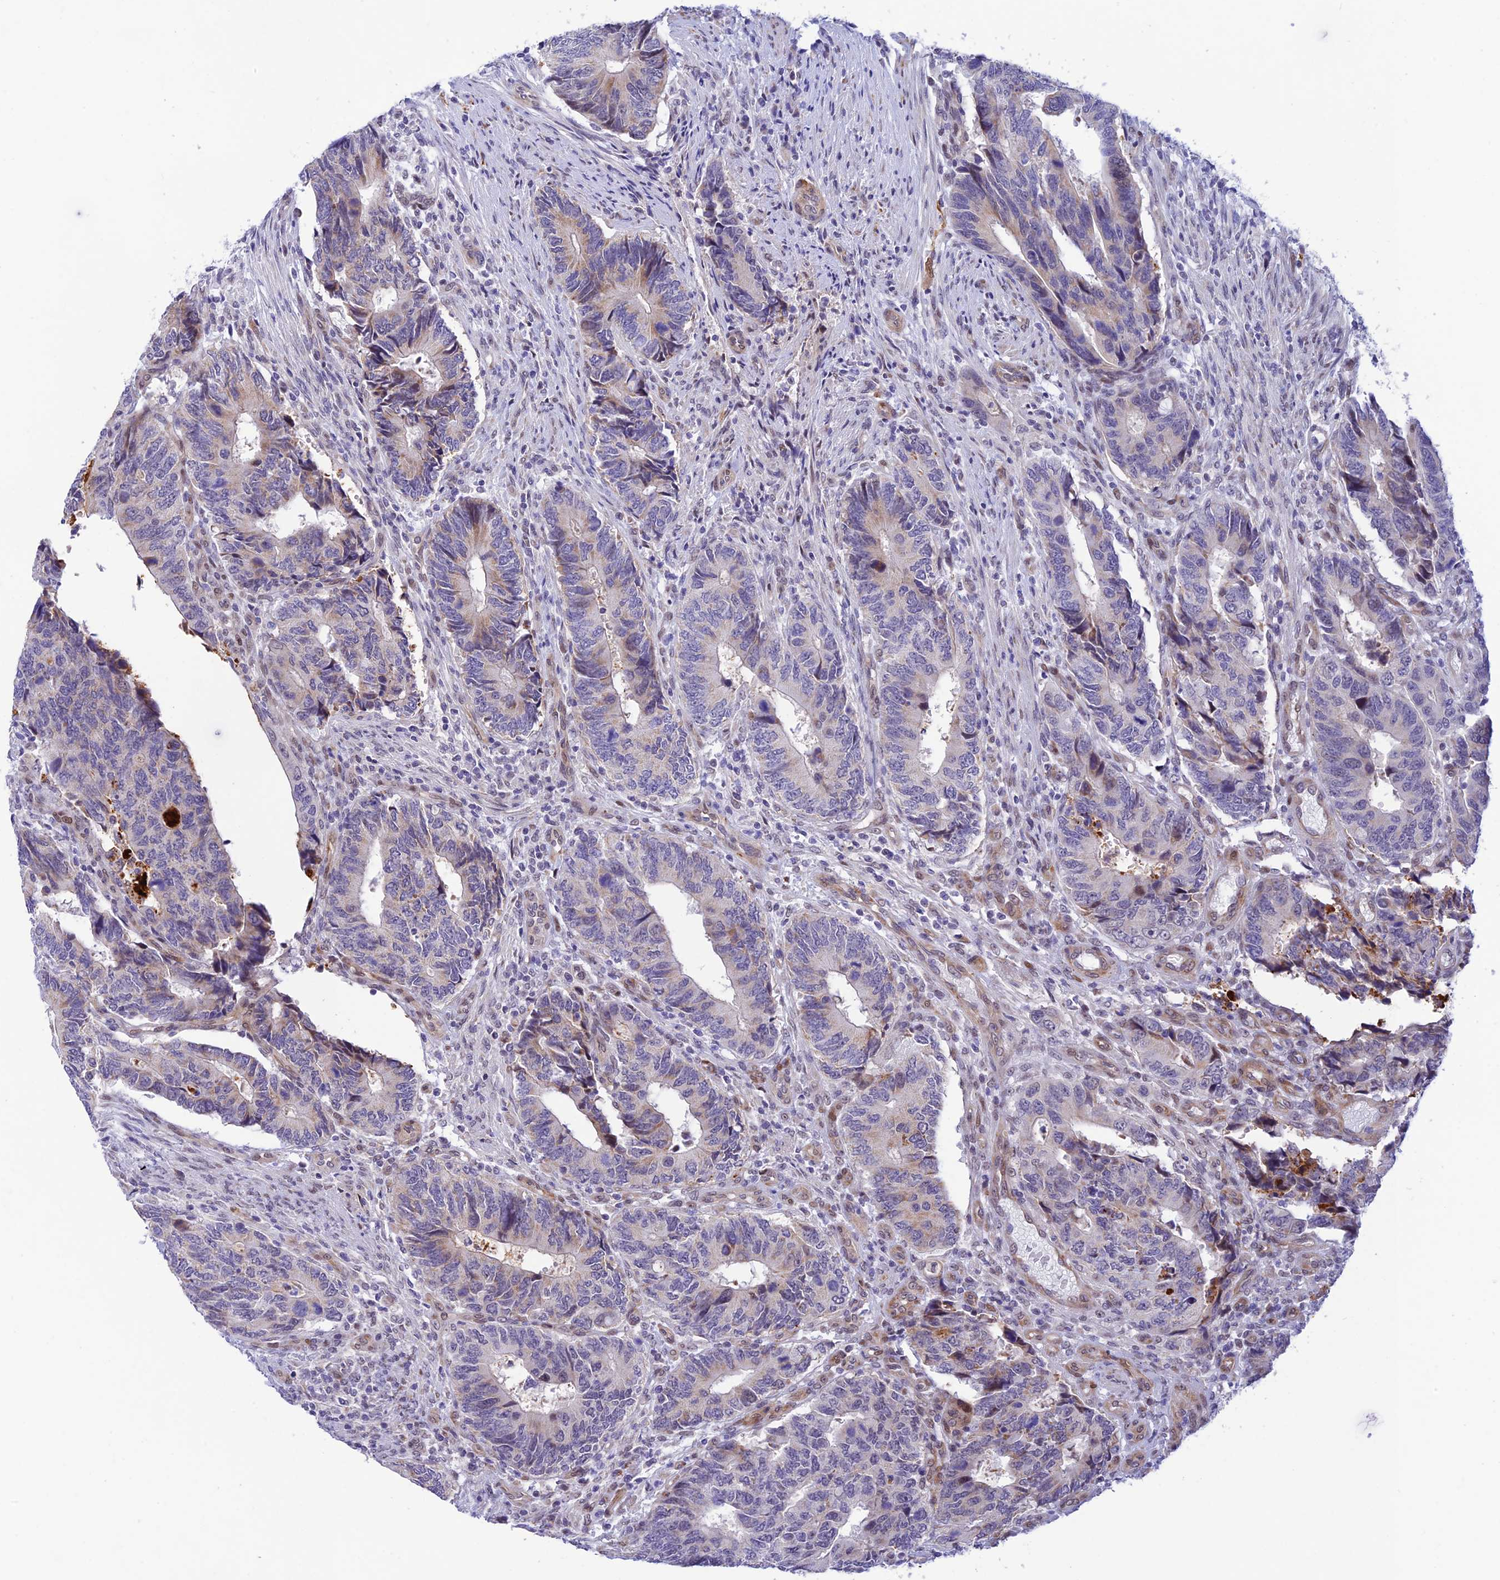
{"staining": {"intensity": "weak", "quantity": "<25%", "location": "cytoplasmic/membranous"}, "tissue": "colorectal cancer", "cell_type": "Tumor cells", "image_type": "cancer", "snomed": [{"axis": "morphology", "description": "Adenocarcinoma, NOS"}, {"axis": "topography", "description": "Colon"}], "caption": "DAB immunohistochemical staining of colorectal cancer displays no significant positivity in tumor cells.", "gene": "WDR55", "patient": {"sex": "male", "age": 87}}